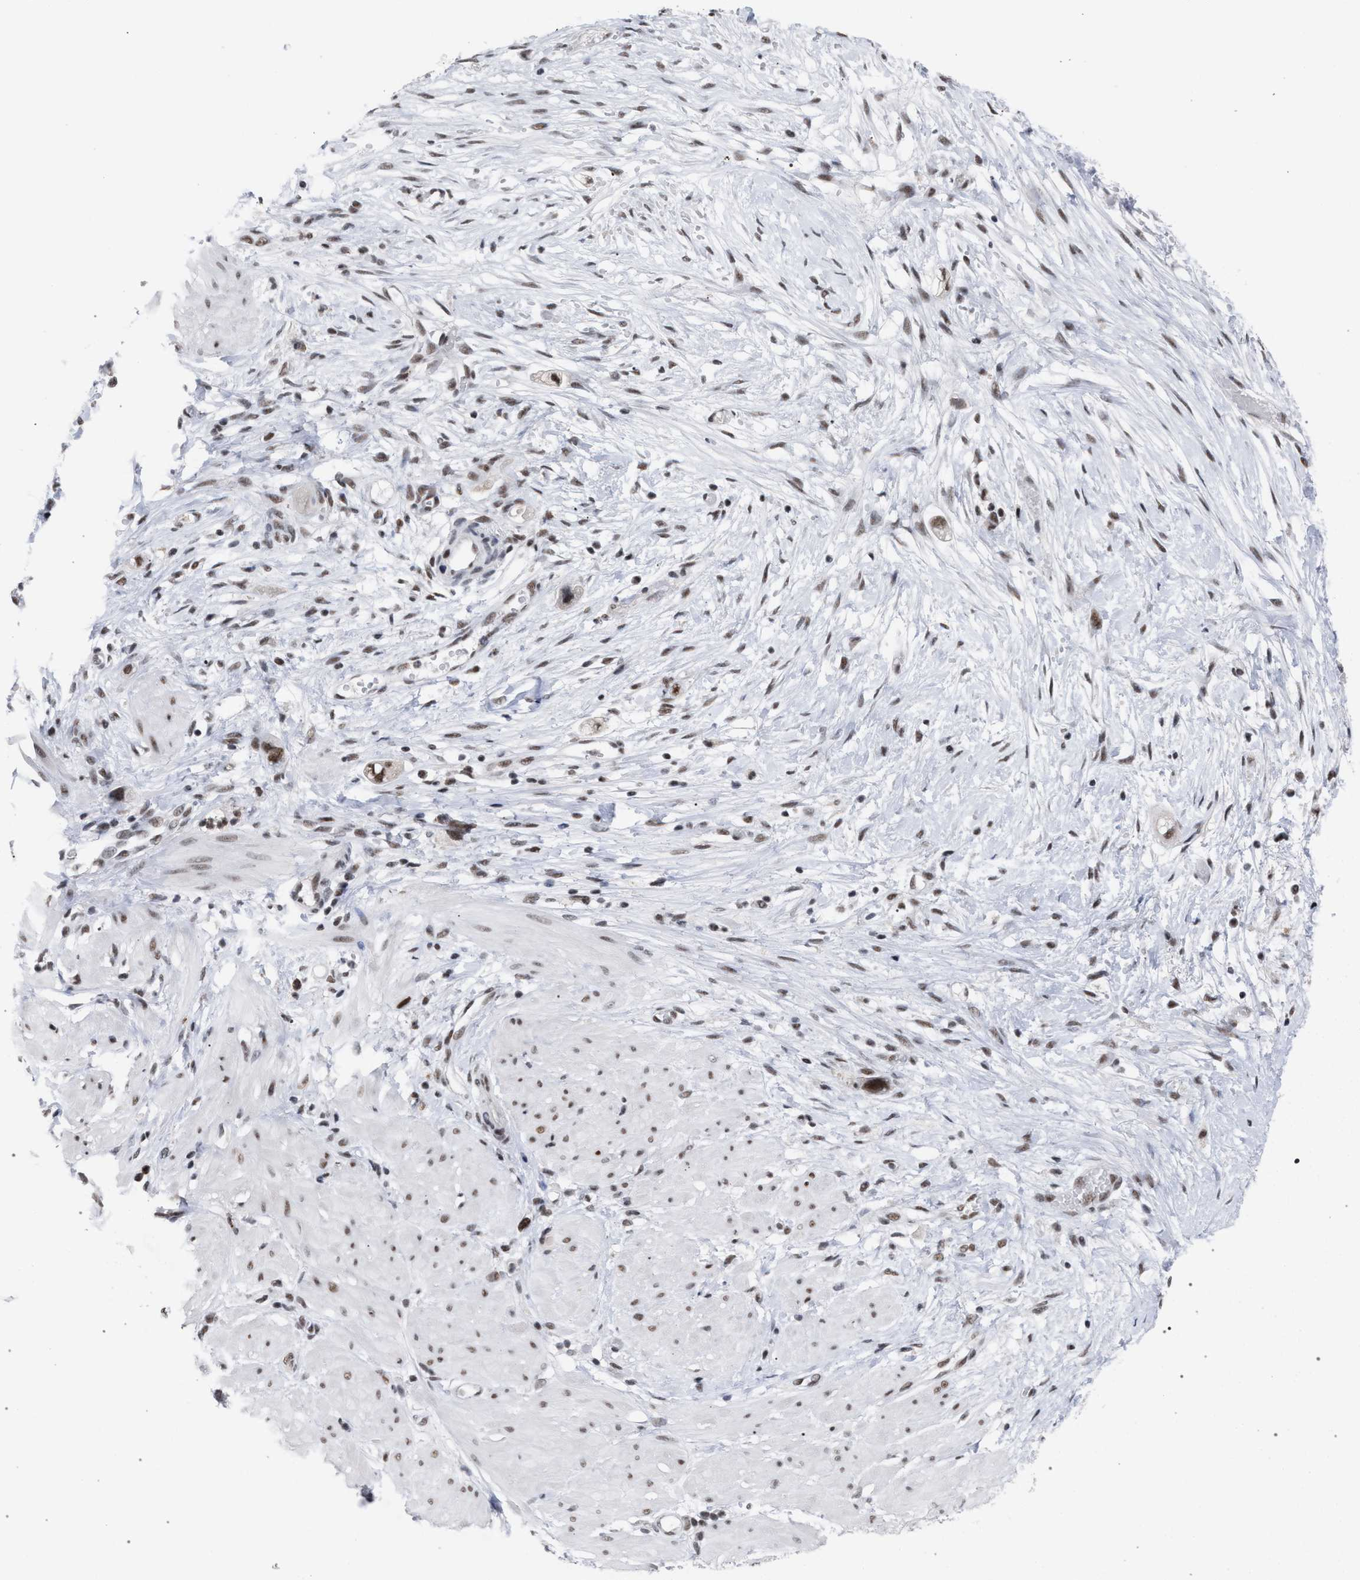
{"staining": {"intensity": "moderate", "quantity": ">75%", "location": "nuclear"}, "tissue": "stomach cancer", "cell_type": "Tumor cells", "image_type": "cancer", "snomed": [{"axis": "morphology", "description": "Adenocarcinoma, NOS"}, {"axis": "topography", "description": "Stomach"}, {"axis": "topography", "description": "Stomach, lower"}], "caption": "IHC (DAB) staining of stomach adenocarcinoma exhibits moderate nuclear protein expression in approximately >75% of tumor cells.", "gene": "SCAF4", "patient": {"sex": "female", "age": 48}}